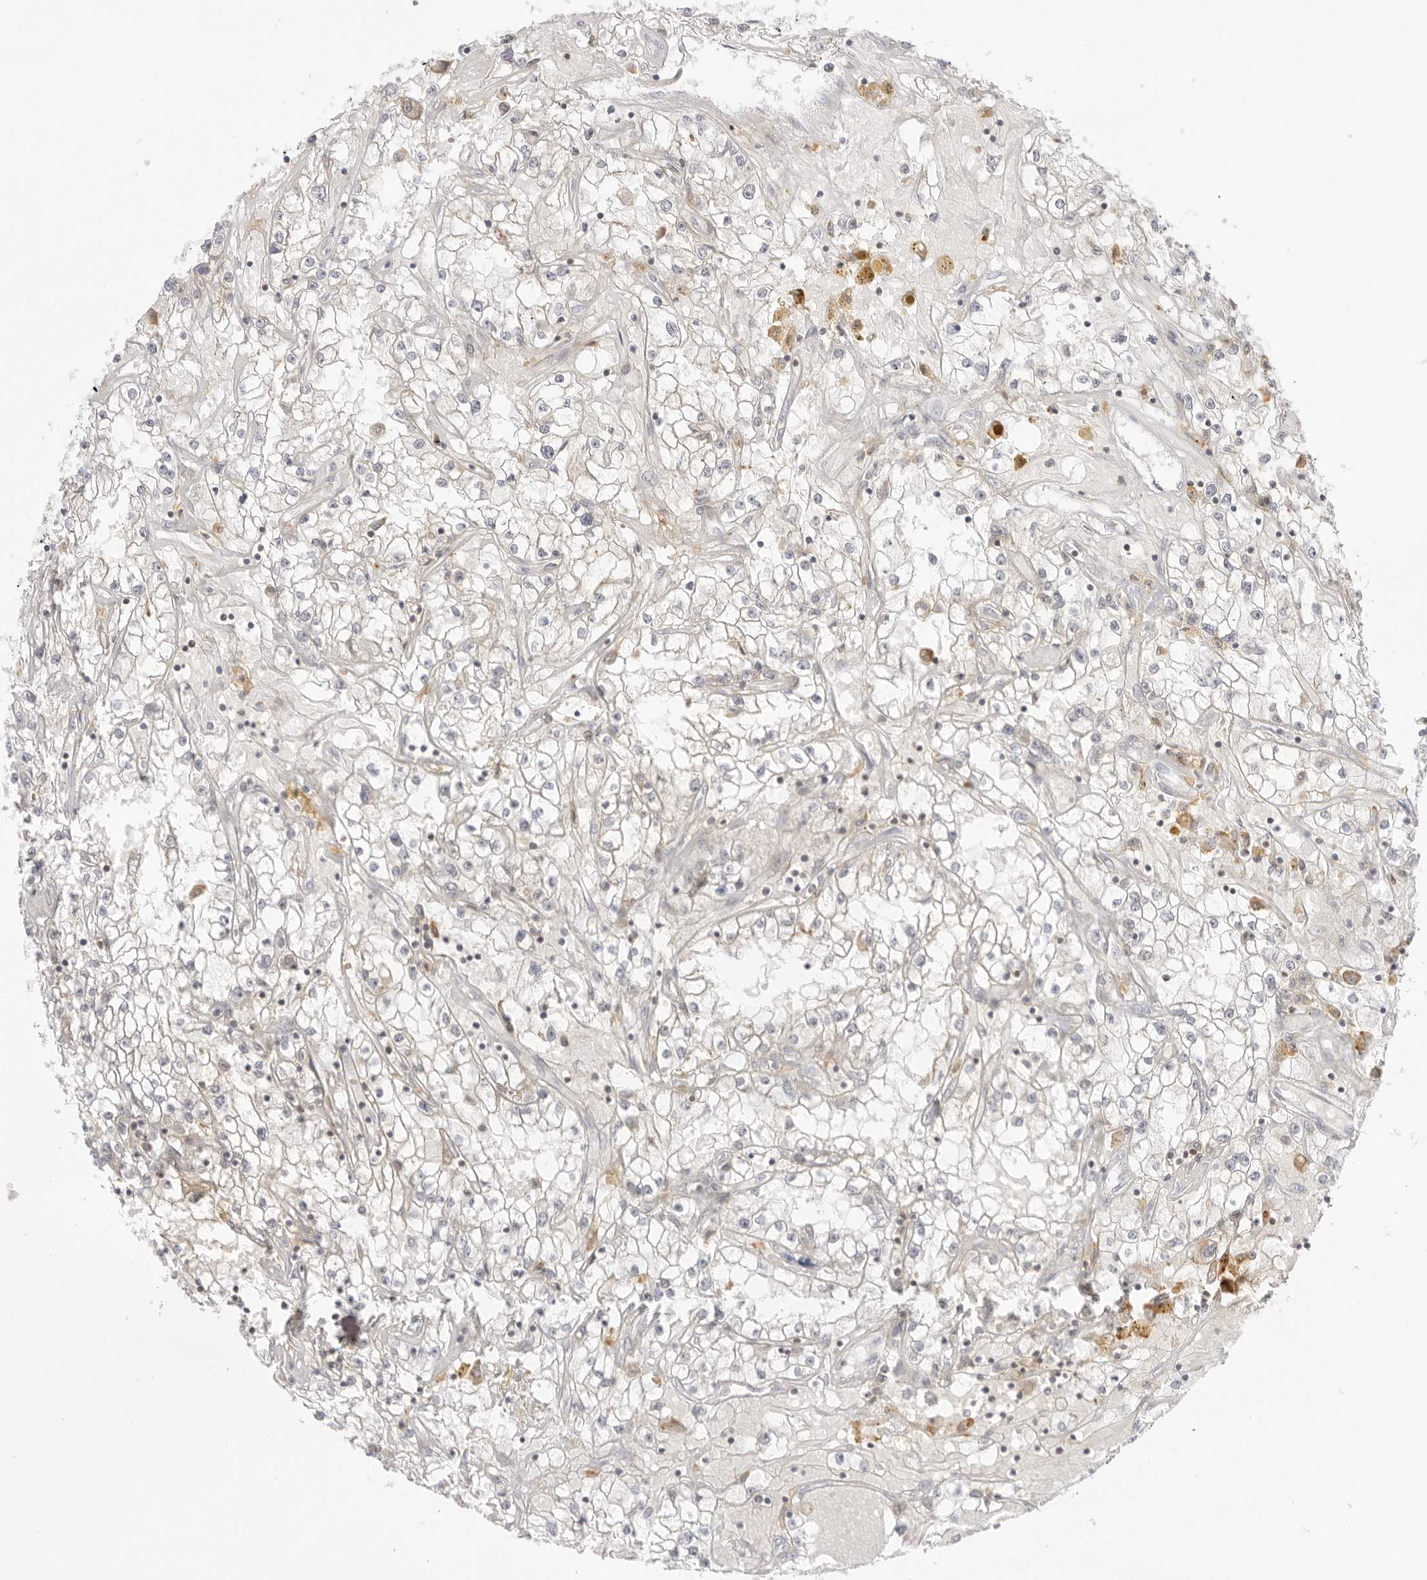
{"staining": {"intensity": "moderate", "quantity": "<25%", "location": "cytoplasmic/membranous"}, "tissue": "renal cancer", "cell_type": "Tumor cells", "image_type": "cancer", "snomed": [{"axis": "morphology", "description": "Adenocarcinoma, NOS"}, {"axis": "topography", "description": "Kidney"}], "caption": "The micrograph shows a brown stain indicating the presence of a protein in the cytoplasmic/membranous of tumor cells in renal adenocarcinoma. (Stains: DAB (3,3'-diaminobenzidine) in brown, nuclei in blue, Microscopy: brightfield microscopy at high magnification).", "gene": "TNFRSF14", "patient": {"sex": "male", "age": 56}}